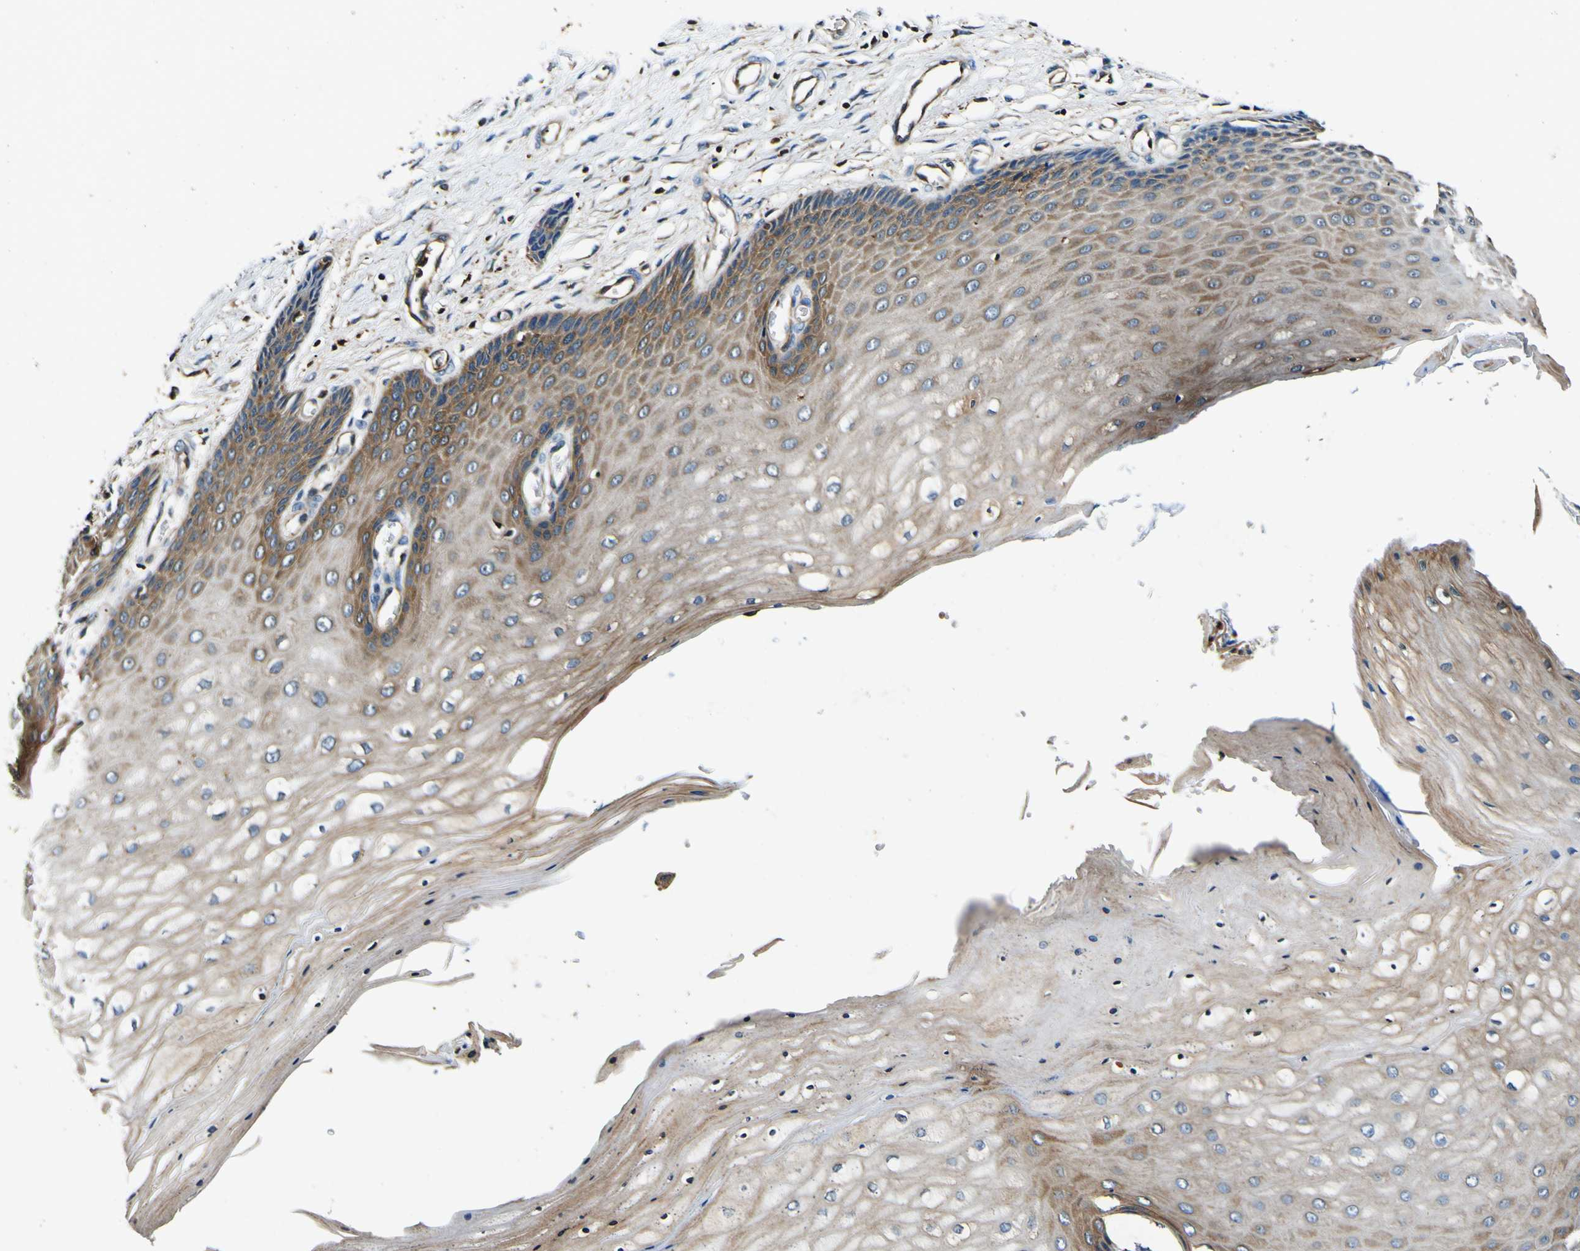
{"staining": {"intensity": "moderate", "quantity": "25%-75%", "location": "cytoplasmic/membranous"}, "tissue": "cervix", "cell_type": "Glandular cells", "image_type": "normal", "snomed": [{"axis": "morphology", "description": "Normal tissue, NOS"}, {"axis": "topography", "description": "Cervix"}], "caption": "Cervix stained with DAB (3,3'-diaminobenzidine) IHC reveals medium levels of moderate cytoplasmic/membranous staining in about 25%-75% of glandular cells. The protein is shown in brown color, while the nuclei are stained blue.", "gene": "RHOT2", "patient": {"sex": "female", "age": 55}}